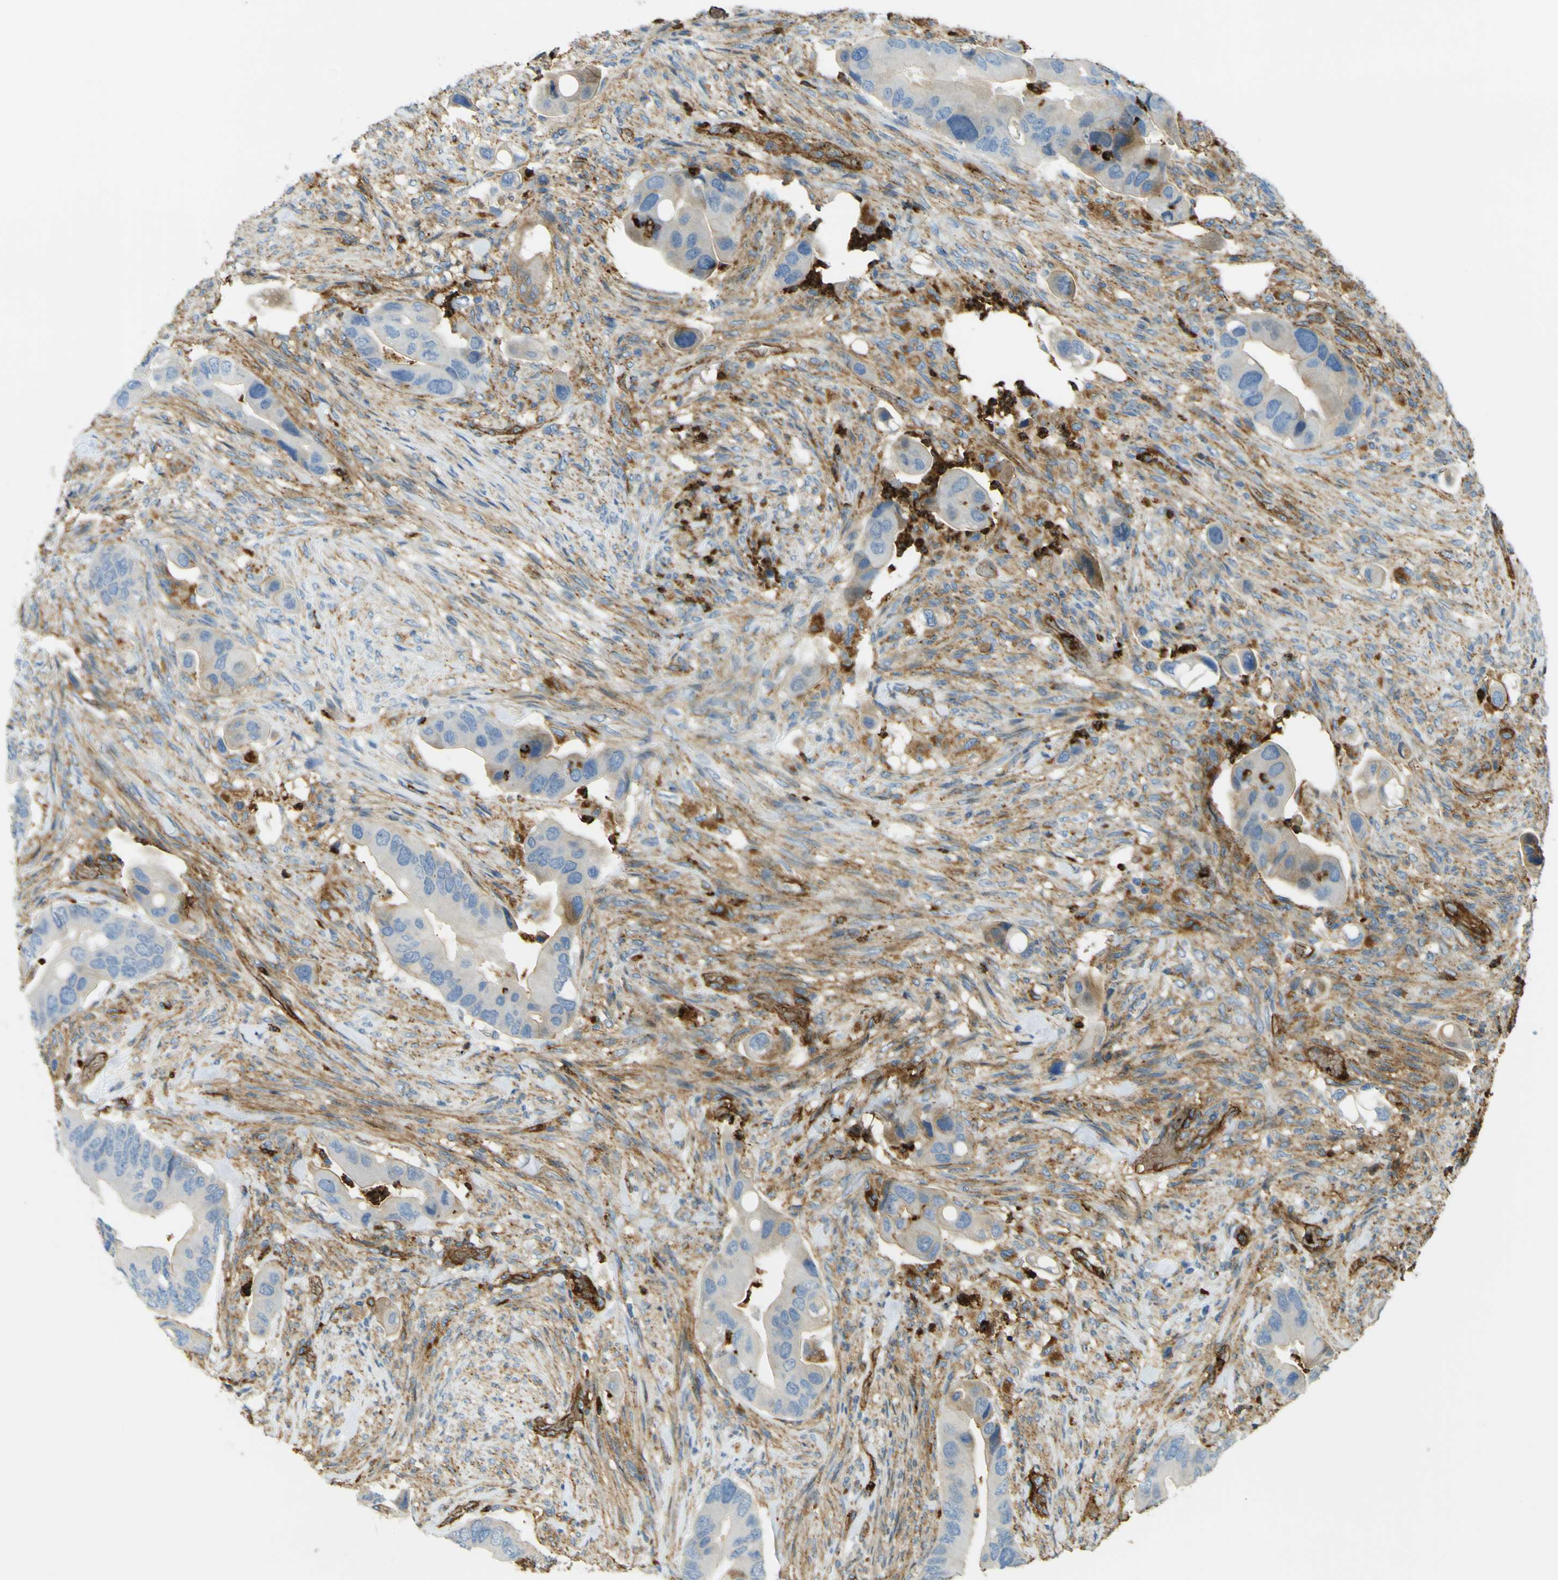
{"staining": {"intensity": "weak", "quantity": "<25%", "location": "cytoplasmic/membranous"}, "tissue": "colorectal cancer", "cell_type": "Tumor cells", "image_type": "cancer", "snomed": [{"axis": "morphology", "description": "Adenocarcinoma, NOS"}, {"axis": "topography", "description": "Rectum"}], "caption": "A micrograph of colorectal cancer (adenocarcinoma) stained for a protein exhibits no brown staining in tumor cells.", "gene": "PLXDC1", "patient": {"sex": "female", "age": 57}}